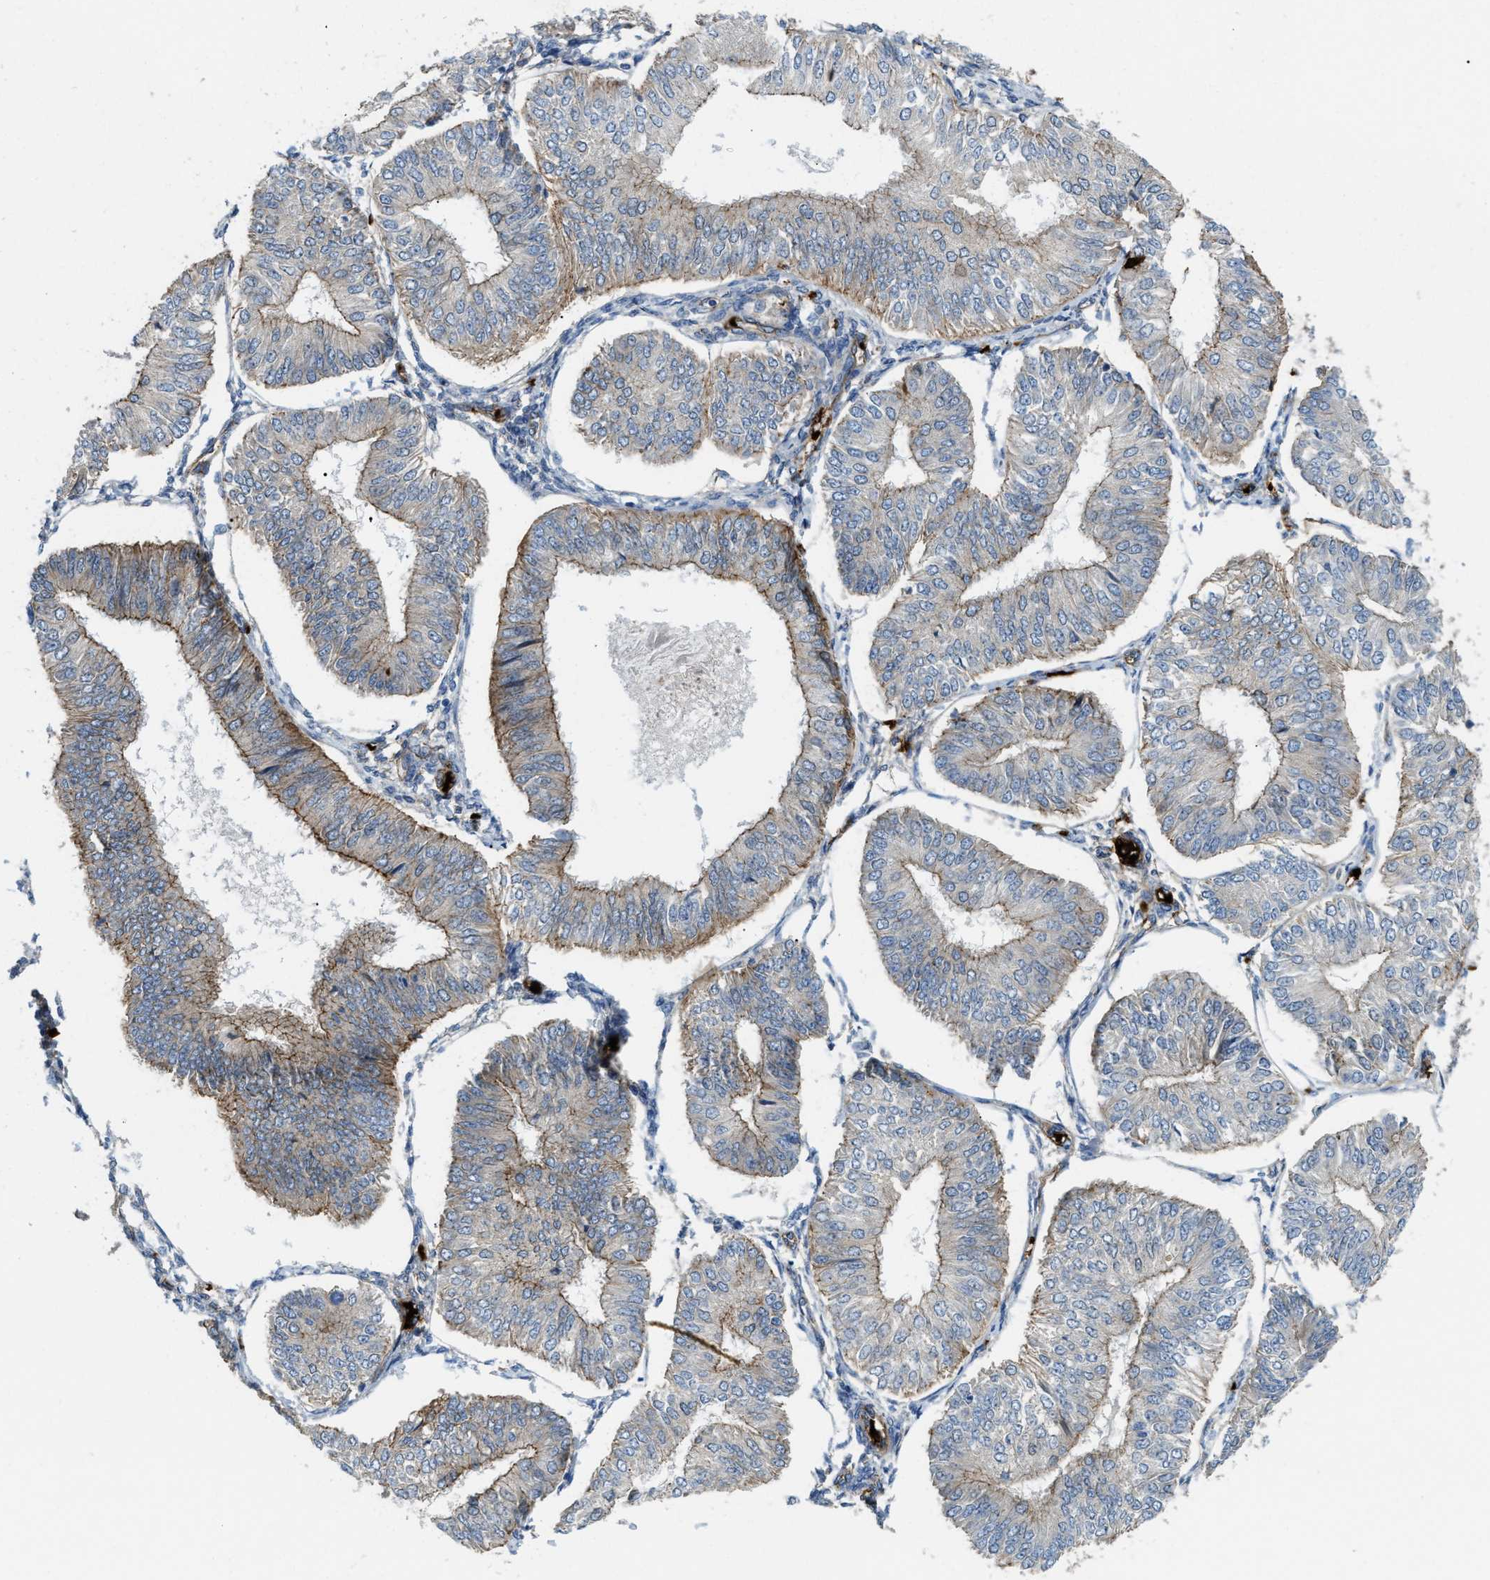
{"staining": {"intensity": "moderate", "quantity": "25%-75%", "location": "cytoplasmic/membranous"}, "tissue": "endometrial cancer", "cell_type": "Tumor cells", "image_type": "cancer", "snomed": [{"axis": "morphology", "description": "Adenocarcinoma, NOS"}, {"axis": "topography", "description": "Endometrium"}], "caption": "DAB (3,3'-diaminobenzidine) immunohistochemical staining of endometrial adenocarcinoma demonstrates moderate cytoplasmic/membranous protein positivity in approximately 25%-75% of tumor cells.", "gene": "ERC1", "patient": {"sex": "female", "age": 58}}